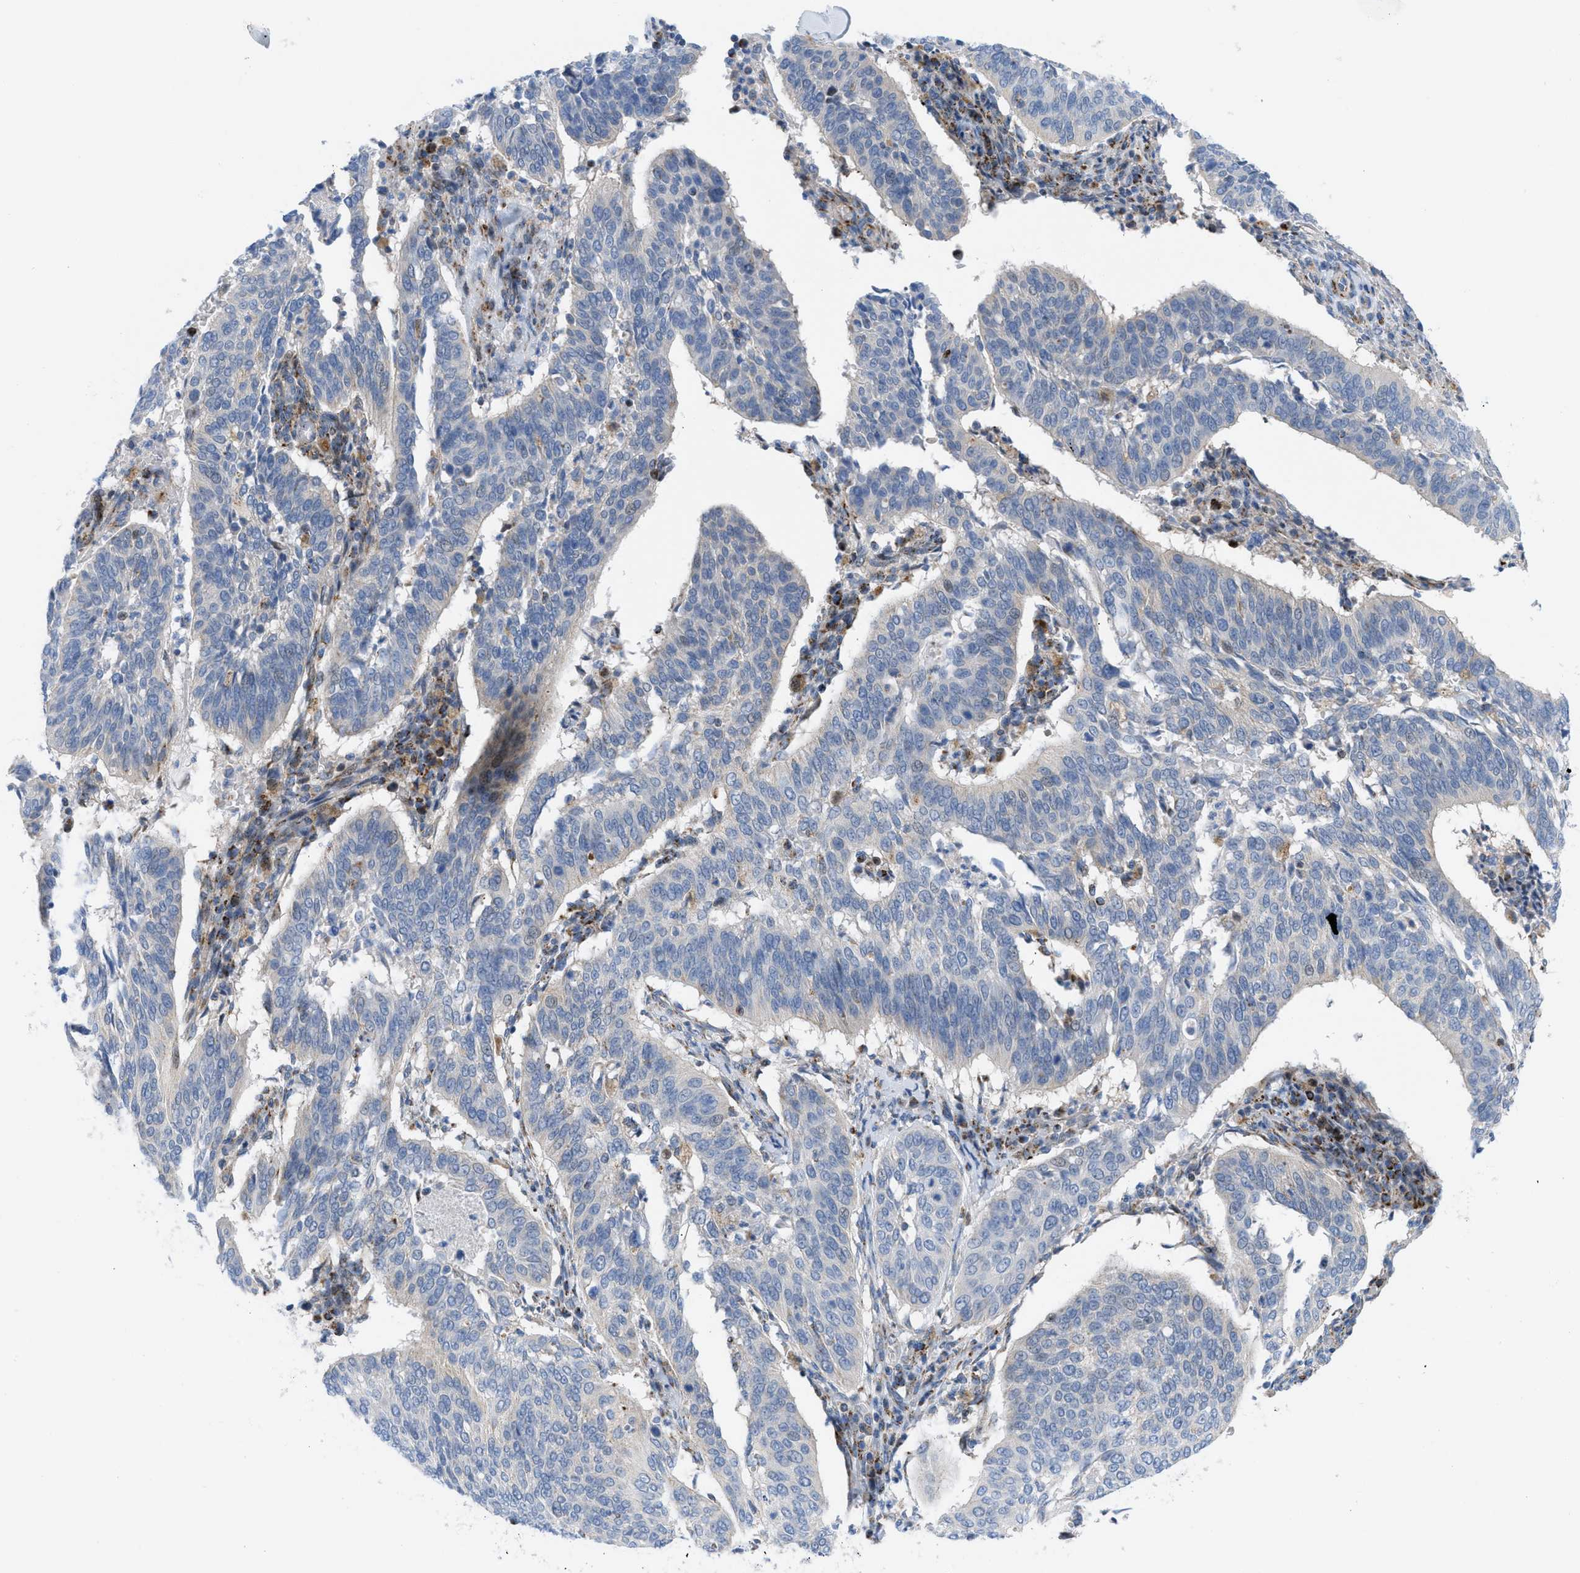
{"staining": {"intensity": "negative", "quantity": "none", "location": "none"}, "tissue": "cervical cancer", "cell_type": "Tumor cells", "image_type": "cancer", "snomed": [{"axis": "morphology", "description": "Normal tissue, NOS"}, {"axis": "morphology", "description": "Squamous cell carcinoma, NOS"}, {"axis": "topography", "description": "Cervix"}], "caption": "Cervical cancer was stained to show a protein in brown. There is no significant staining in tumor cells. (DAB (3,3'-diaminobenzidine) IHC visualized using brightfield microscopy, high magnification).", "gene": "RBBP9", "patient": {"sex": "female", "age": 39}}